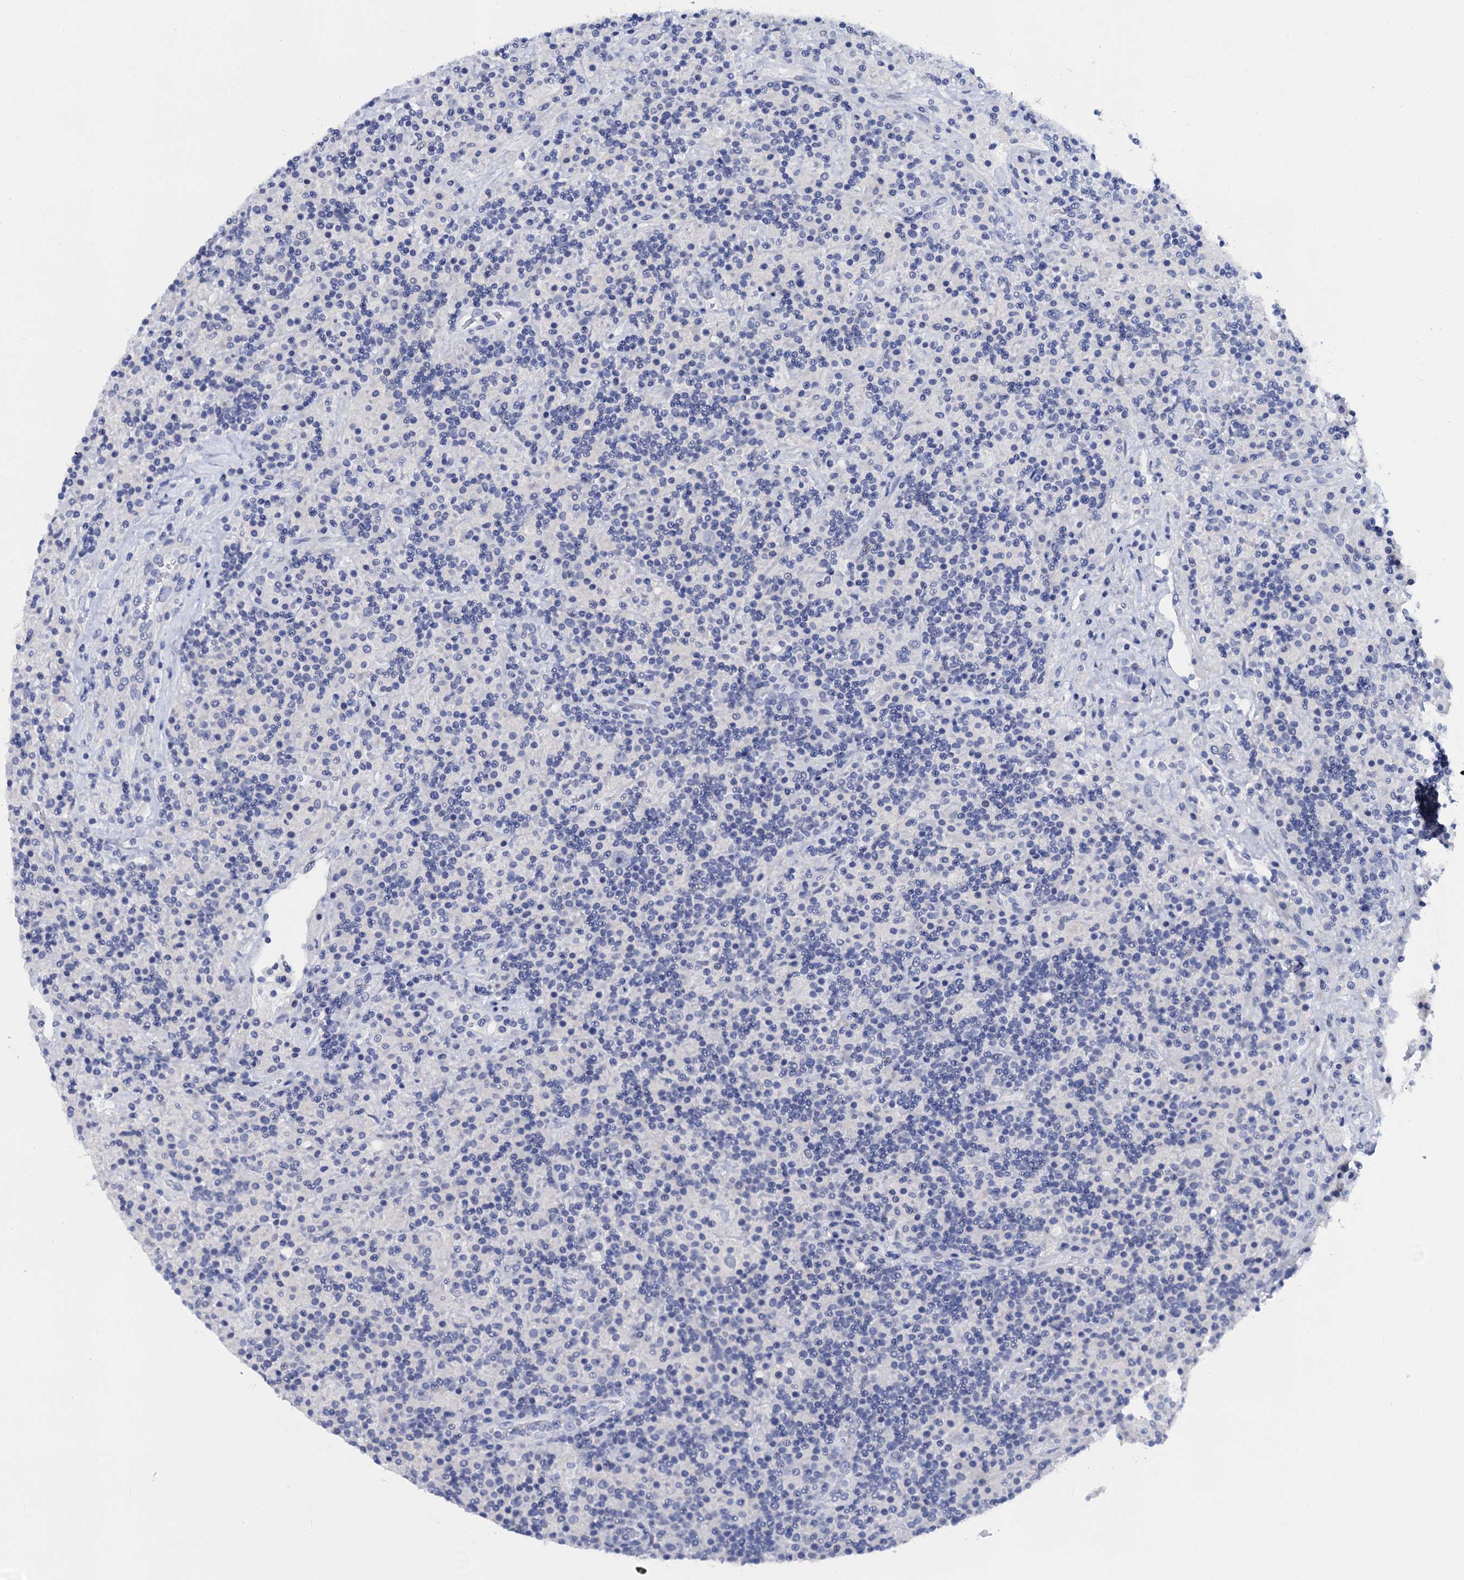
{"staining": {"intensity": "negative", "quantity": "none", "location": "none"}, "tissue": "lymphoma", "cell_type": "Tumor cells", "image_type": "cancer", "snomed": [{"axis": "morphology", "description": "Hodgkin's disease, NOS"}, {"axis": "topography", "description": "Lymph node"}], "caption": "DAB (3,3'-diaminobenzidine) immunohistochemical staining of Hodgkin's disease demonstrates no significant expression in tumor cells.", "gene": "LYPD3", "patient": {"sex": "male", "age": 70}}